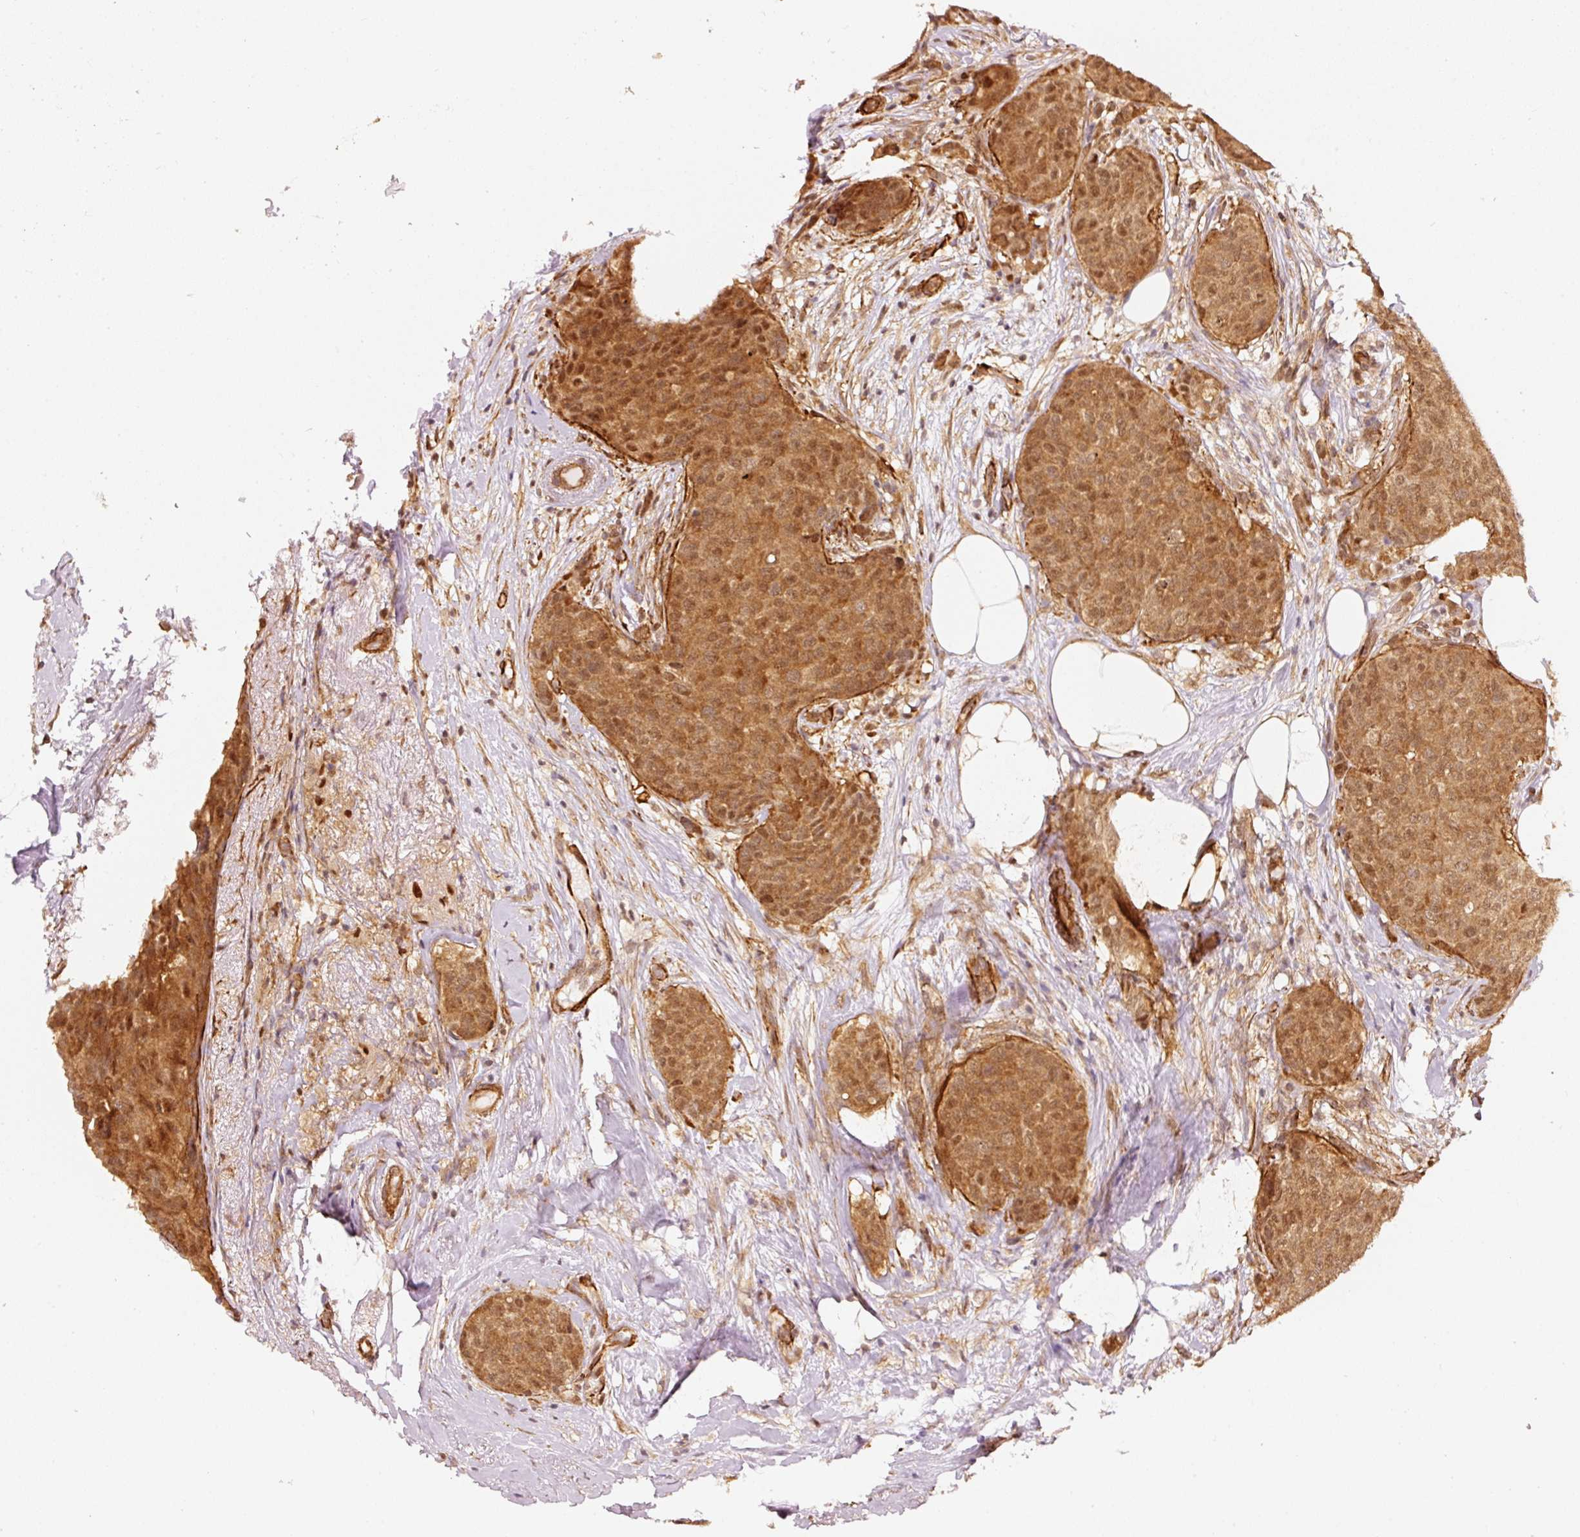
{"staining": {"intensity": "moderate", "quantity": ">75%", "location": "cytoplasmic/membranous,nuclear"}, "tissue": "breast cancer", "cell_type": "Tumor cells", "image_type": "cancer", "snomed": [{"axis": "morphology", "description": "Duct carcinoma"}, {"axis": "topography", "description": "Breast"}], "caption": "Immunohistochemical staining of human breast cancer shows moderate cytoplasmic/membranous and nuclear protein positivity in approximately >75% of tumor cells.", "gene": "PSMD1", "patient": {"sex": "female", "age": 47}}